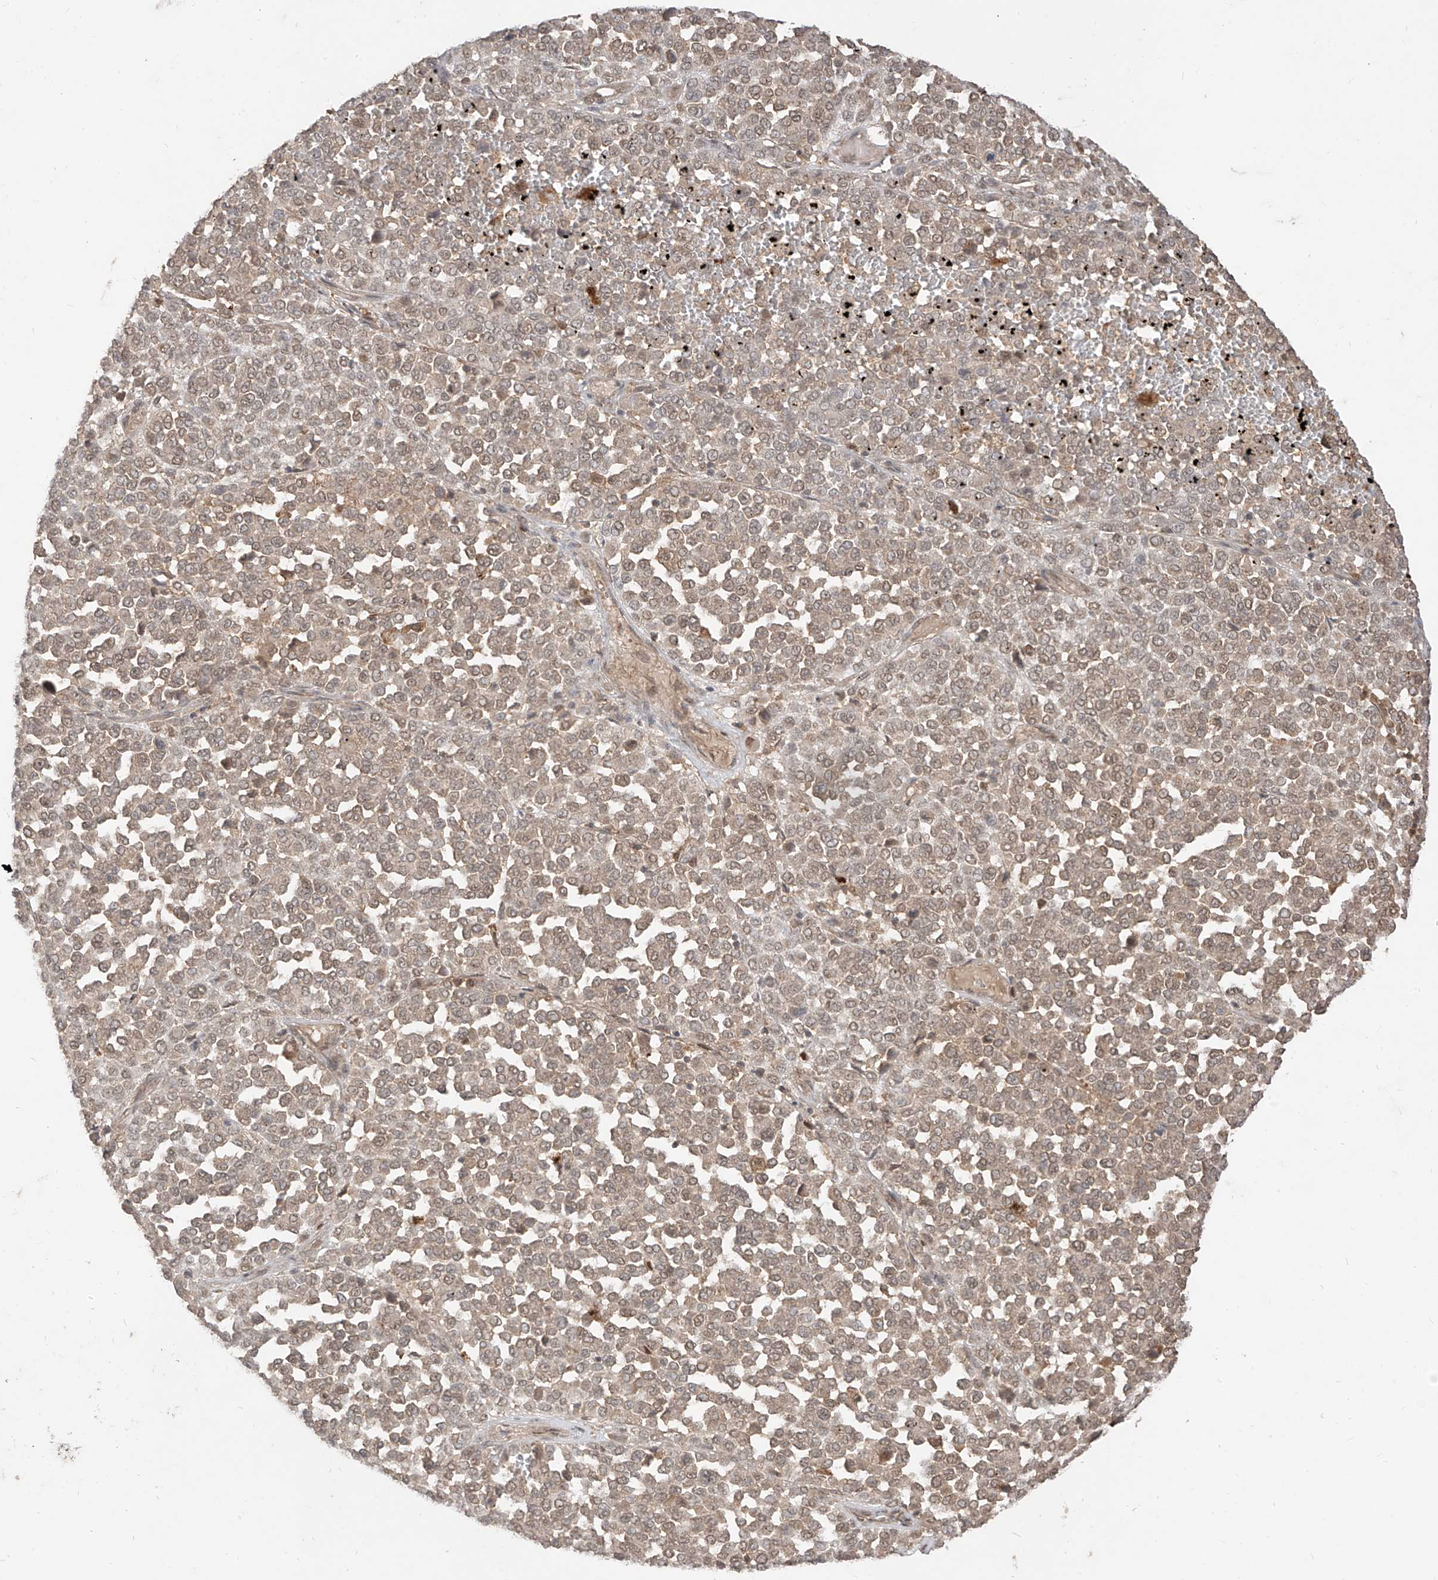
{"staining": {"intensity": "weak", "quantity": ">75%", "location": "cytoplasmic/membranous,nuclear"}, "tissue": "melanoma", "cell_type": "Tumor cells", "image_type": "cancer", "snomed": [{"axis": "morphology", "description": "Malignant melanoma, Metastatic site"}, {"axis": "topography", "description": "Pancreas"}], "caption": "Brown immunohistochemical staining in human melanoma reveals weak cytoplasmic/membranous and nuclear positivity in approximately >75% of tumor cells.", "gene": "LCOR", "patient": {"sex": "female", "age": 30}}